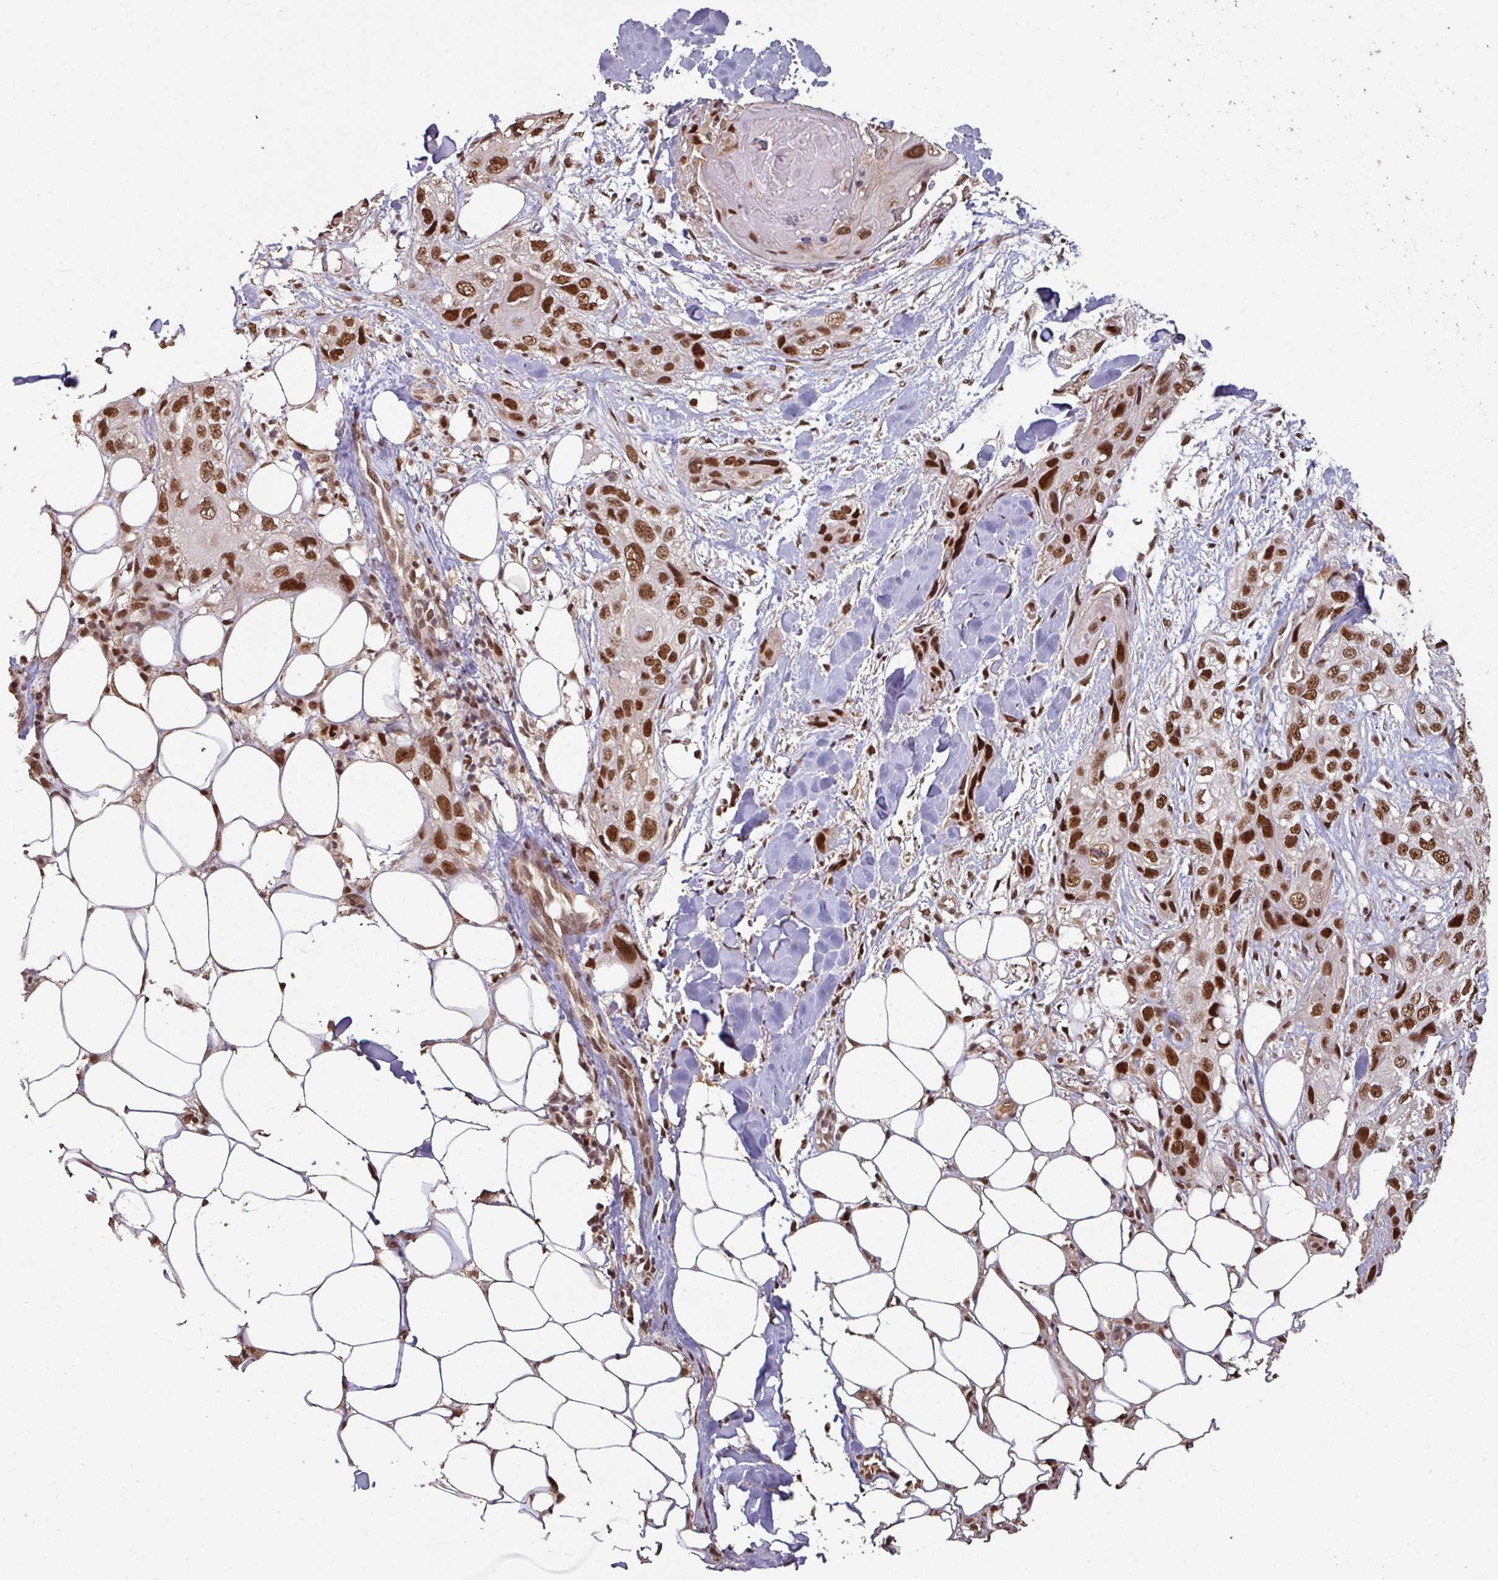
{"staining": {"intensity": "strong", "quantity": ">75%", "location": "nuclear"}, "tissue": "skin cancer", "cell_type": "Tumor cells", "image_type": "cancer", "snomed": [{"axis": "morphology", "description": "Normal tissue, NOS"}, {"axis": "morphology", "description": "Squamous cell carcinoma, NOS"}, {"axis": "topography", "description": "Skin"}], "caption": "This is an image of IHC staining of skin cancer (squamous cell carcinoma), which shows strong staining in the nuclear of tumor cells.", "gene": "POLD1", "patient": {"sex": "male", "age": 72}}